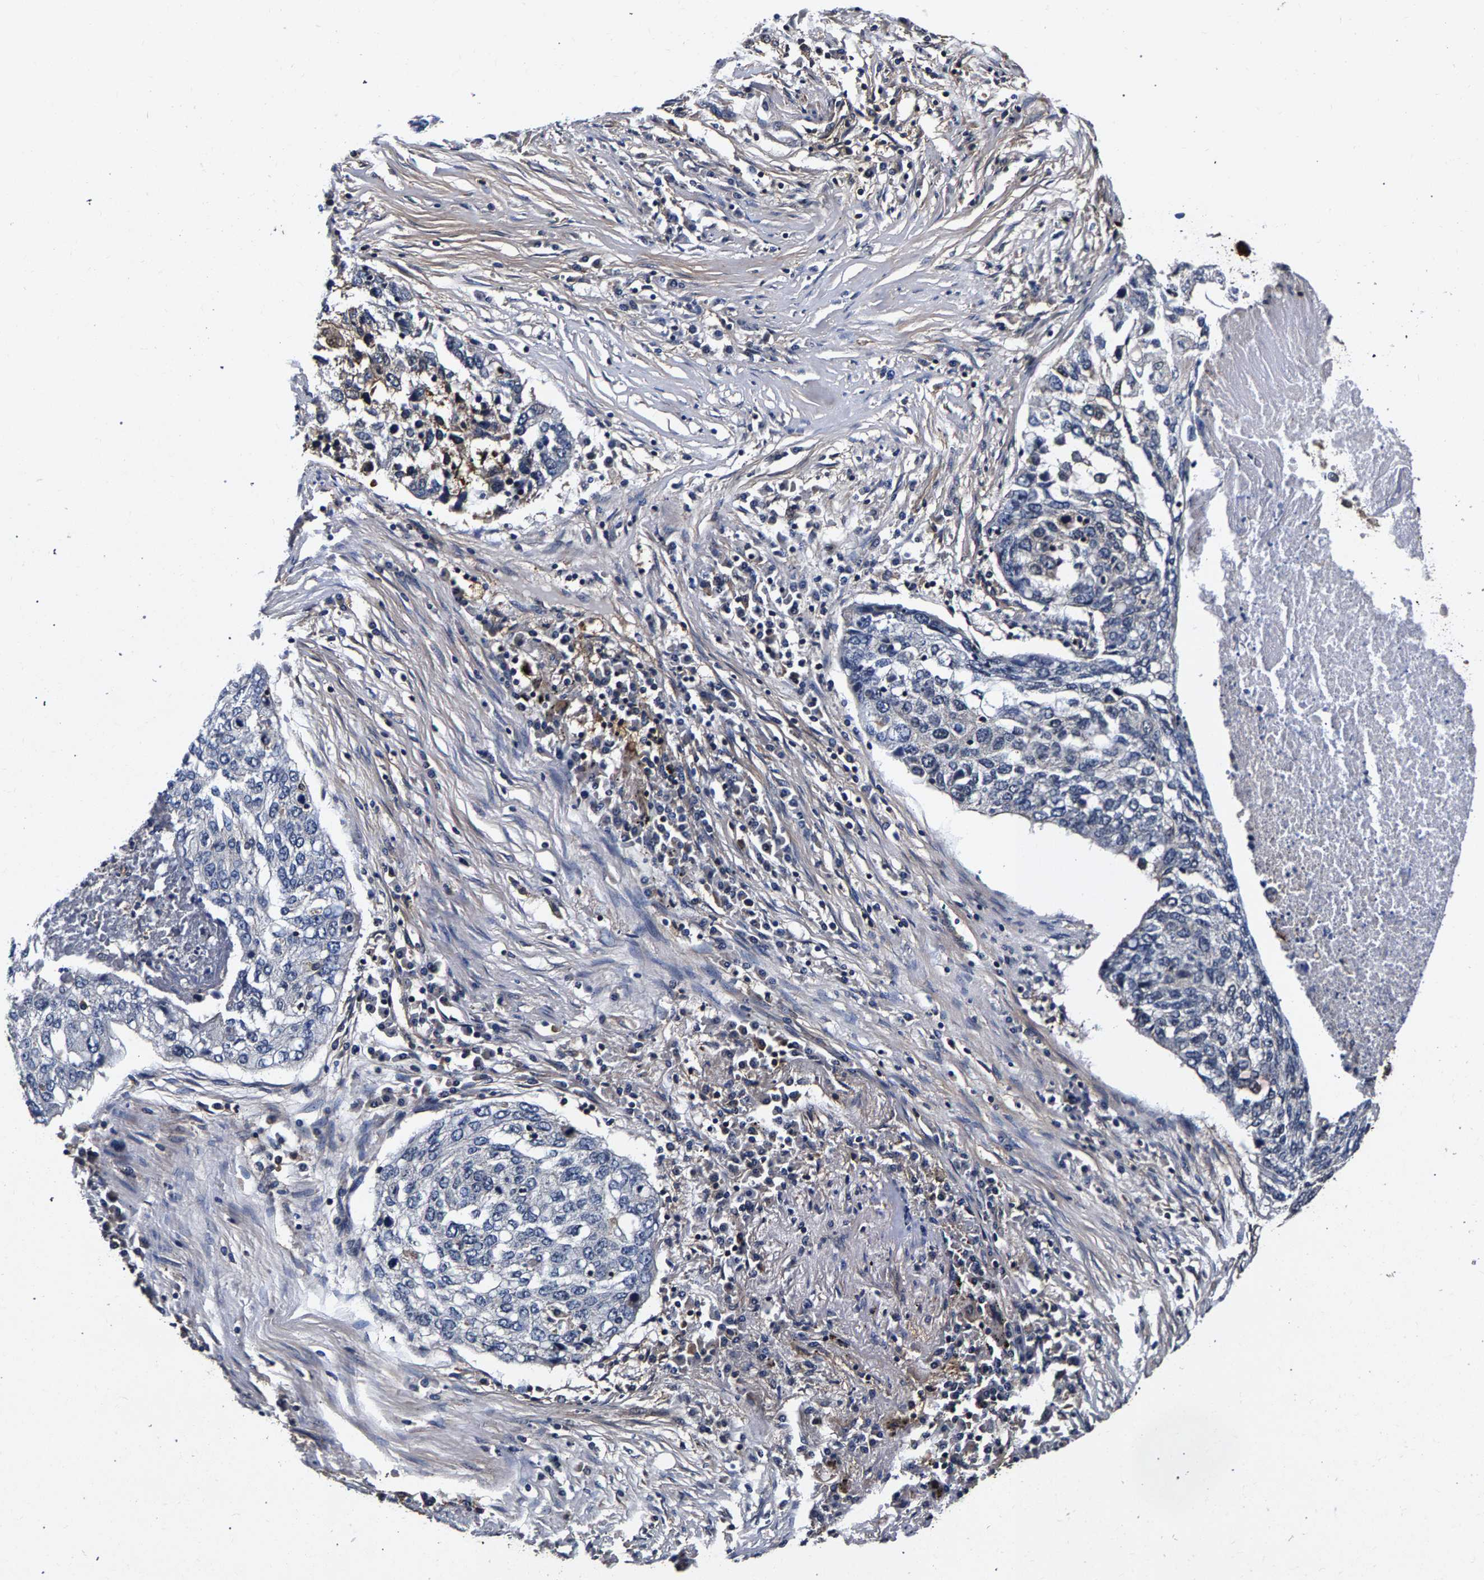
{"staining": {"intensity": "negative", "quantity": "none", "location": "none"}, "tissue": "lung cancer", "cell_type": "Tumor cells", "image_type": "cancer", "snomed": [{"axis": "morphology", "description": "Squamous cell carcinoma, NOS"}, {"axis": "topography", "description": "Lung"}], "caption": "Lung cancer (squamous cell carcinoma) was stained to show a protein in brown. There is no significant staining in tumor cells.", "gene": "MARCHF7", "patient": {"sex": "female", "age": 63}}